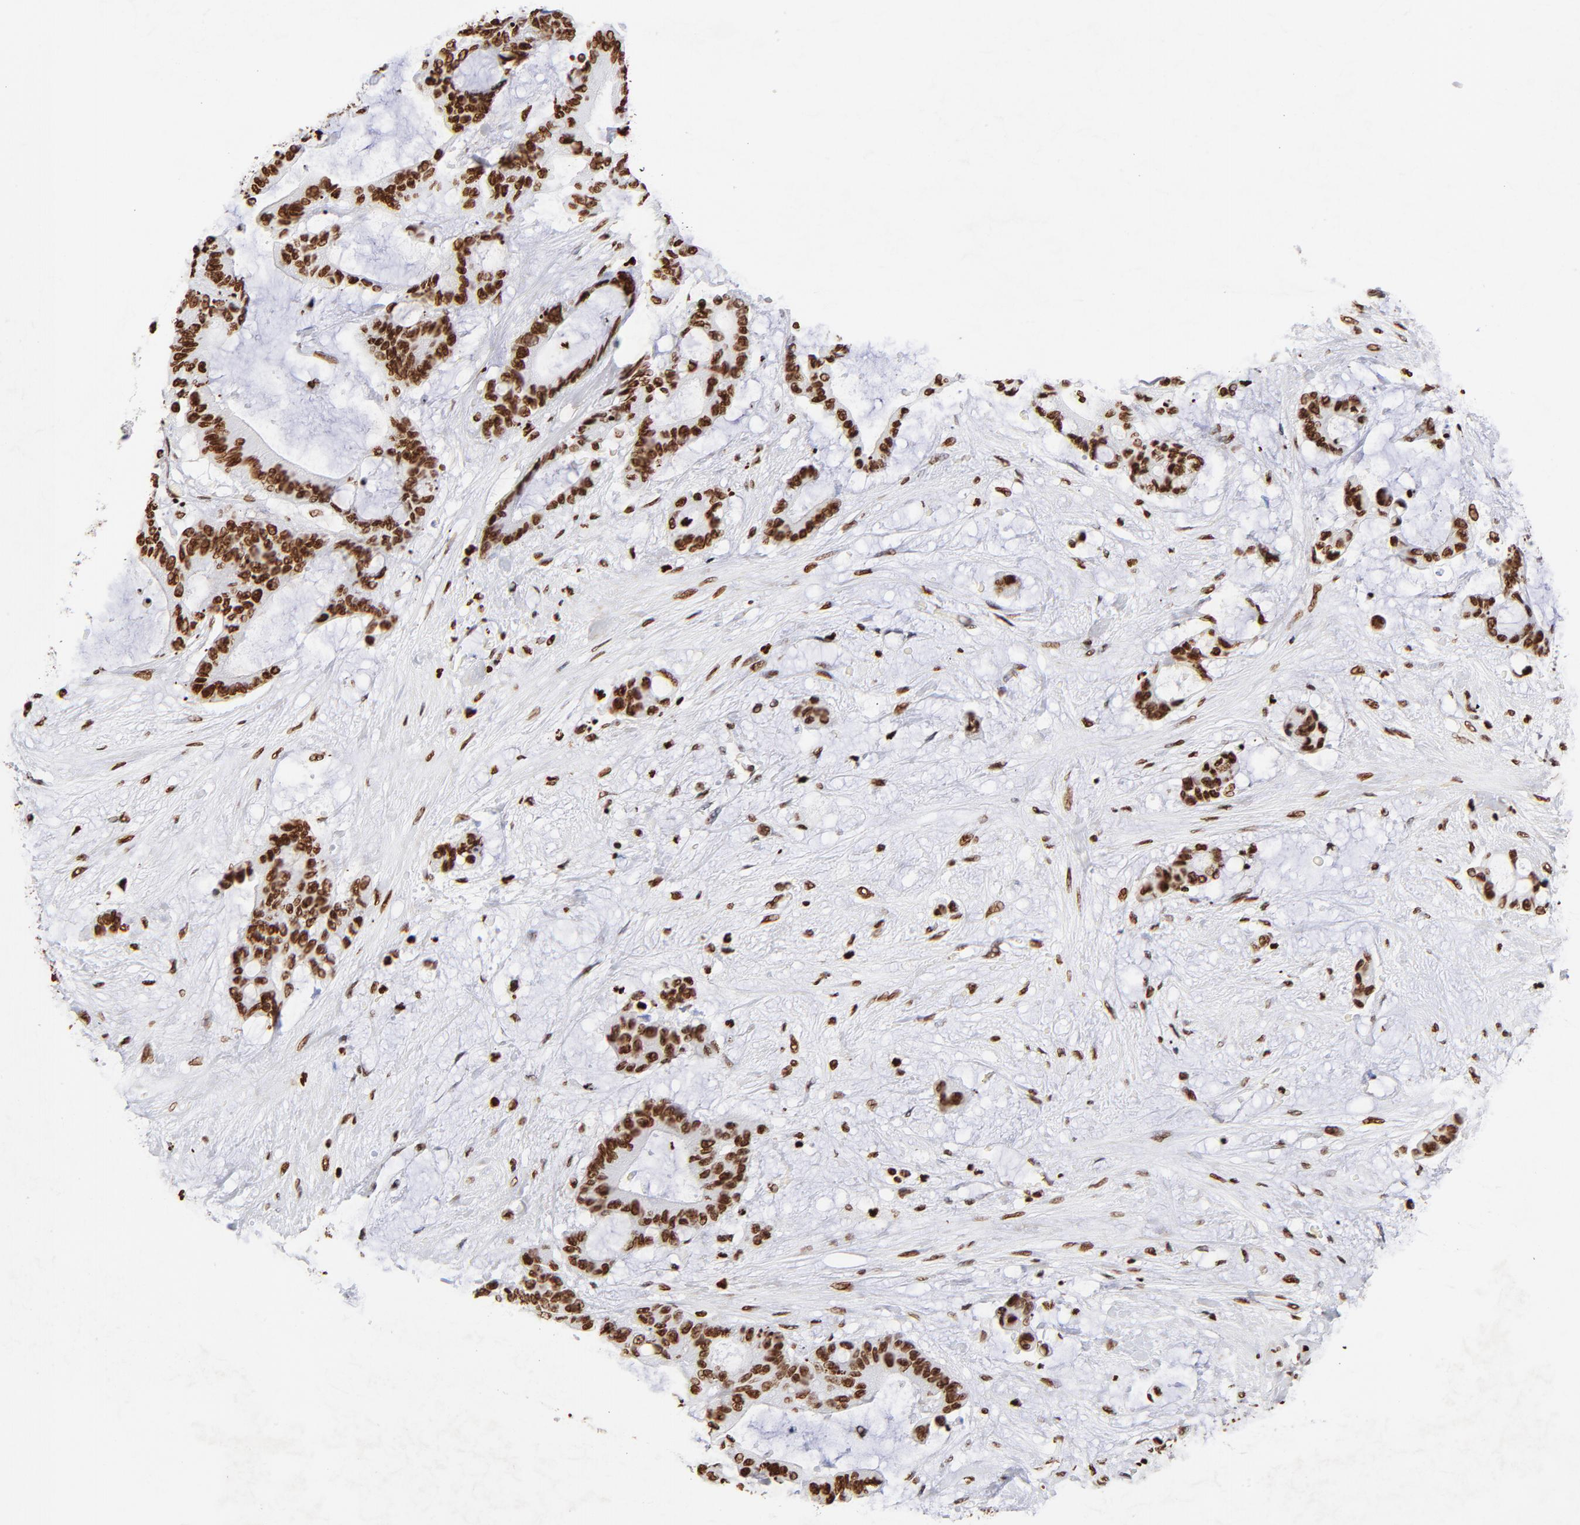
{"staining": {"intensity": "strong", "quantity": ">75%", "location": "nuclear"}, "tissue": "liver cancer", "cell_type": "Tumor cells", "image_type": "cancer", "snomed": [{"axis": "morphology", "description": "Cholangiocarcinoma"}, {"axis": "topography", "description": "Liver"}], "caption": "This is an image of IHC staining of cholangiocarcinoma (liver), which shows strong positivity in the nuclear of tumor cells.", "gene": "FBH1", "patient": {"sex": "female", "age": 73}}